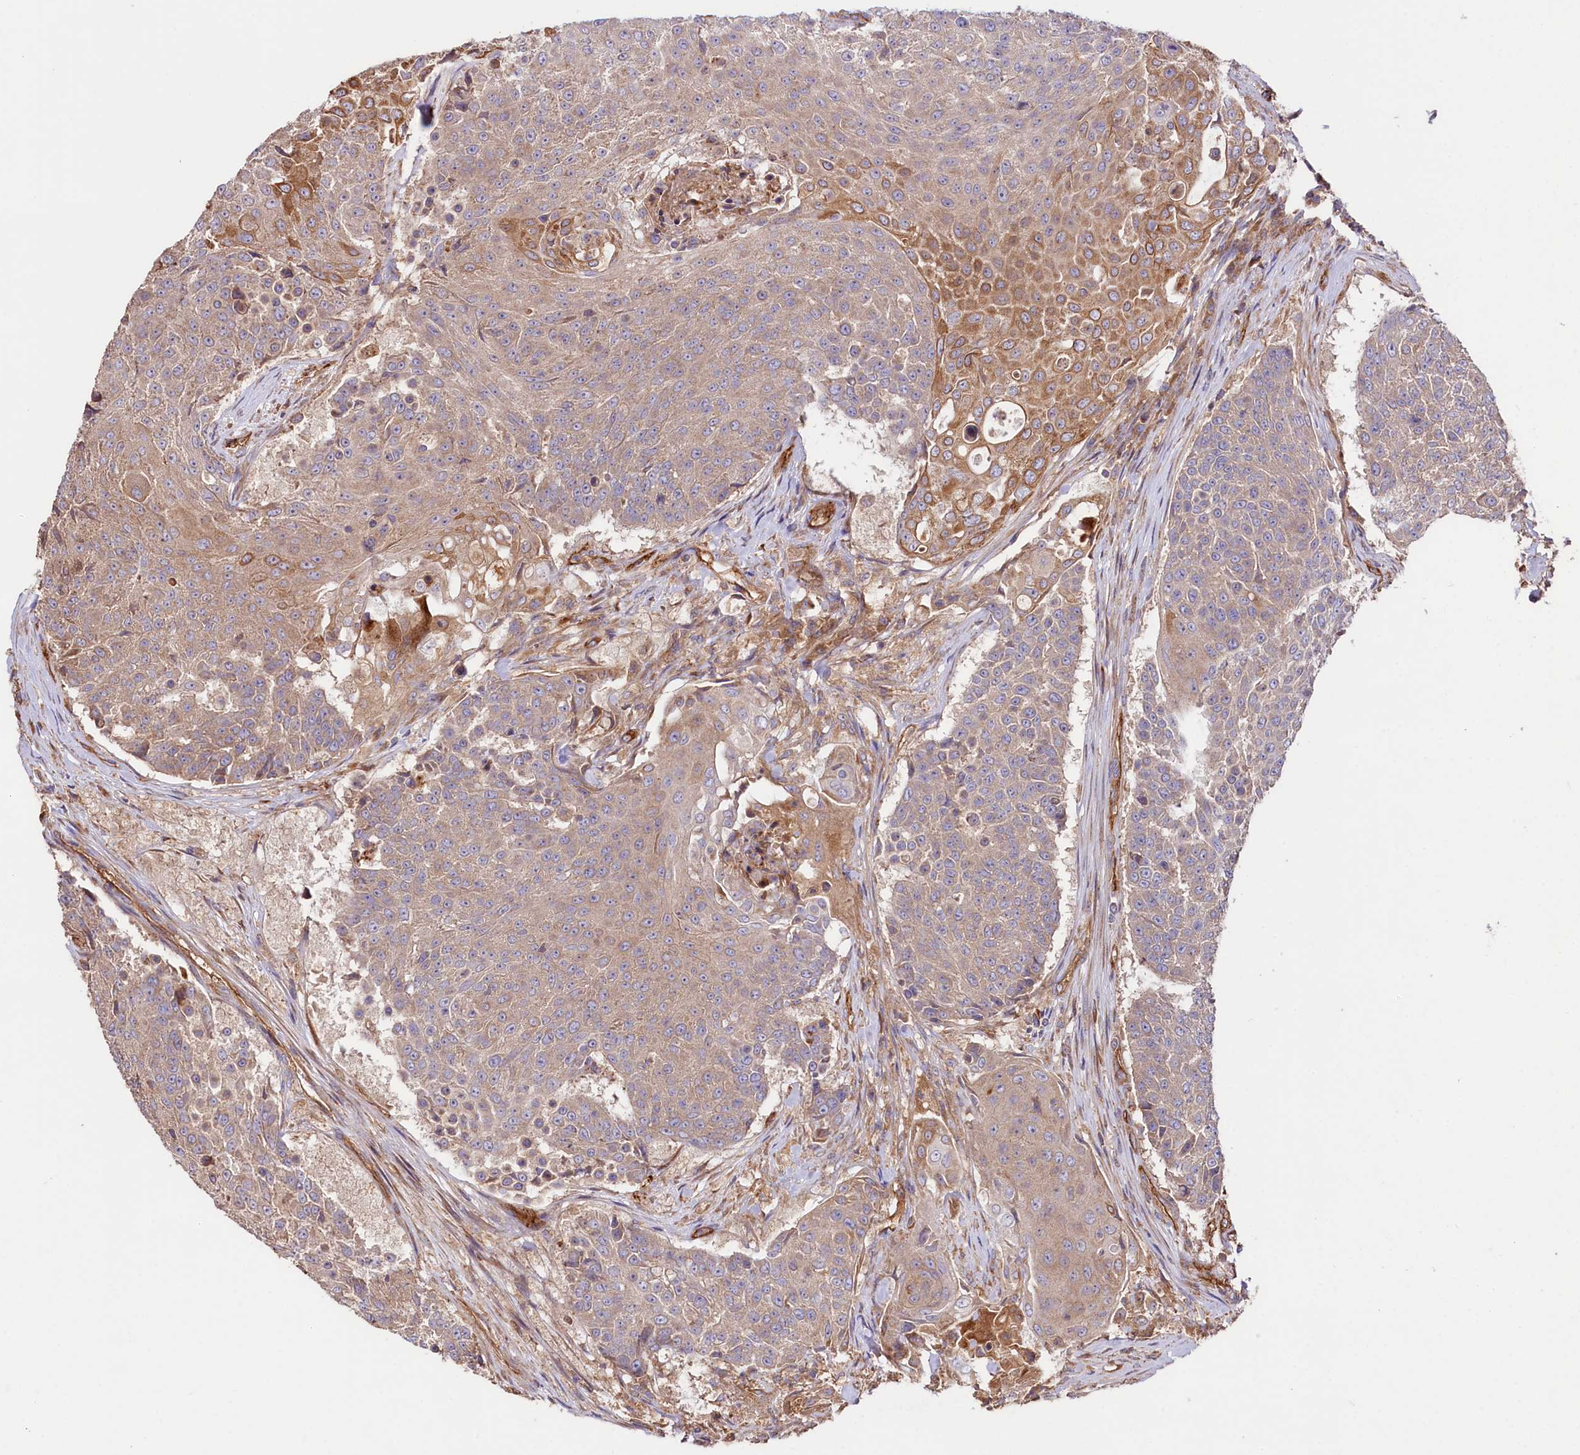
{"staining": {"intensity": "moderate", "quantity": "25%-75%", "location": "cytoplasmic/membranous"}, "tissue": "urothelial cancer", "cell_type": "Tumor cells", "image_type": "cancer", "snomed": [{"axis": "morphology", "description": "Urothelial carcinoma, High grade"}, {"axis": "topography", "description": "Urinary bladder"}], "caption": "This is a micrograph of immunohistochemistry (IHC) staining of urothelial carcinoma (high-grade), which shows moderate staining in the cytoplasmic/membranous of tumor cells.", "gene": "CEP295", "patient": {"sex": "female", "age": 63}}